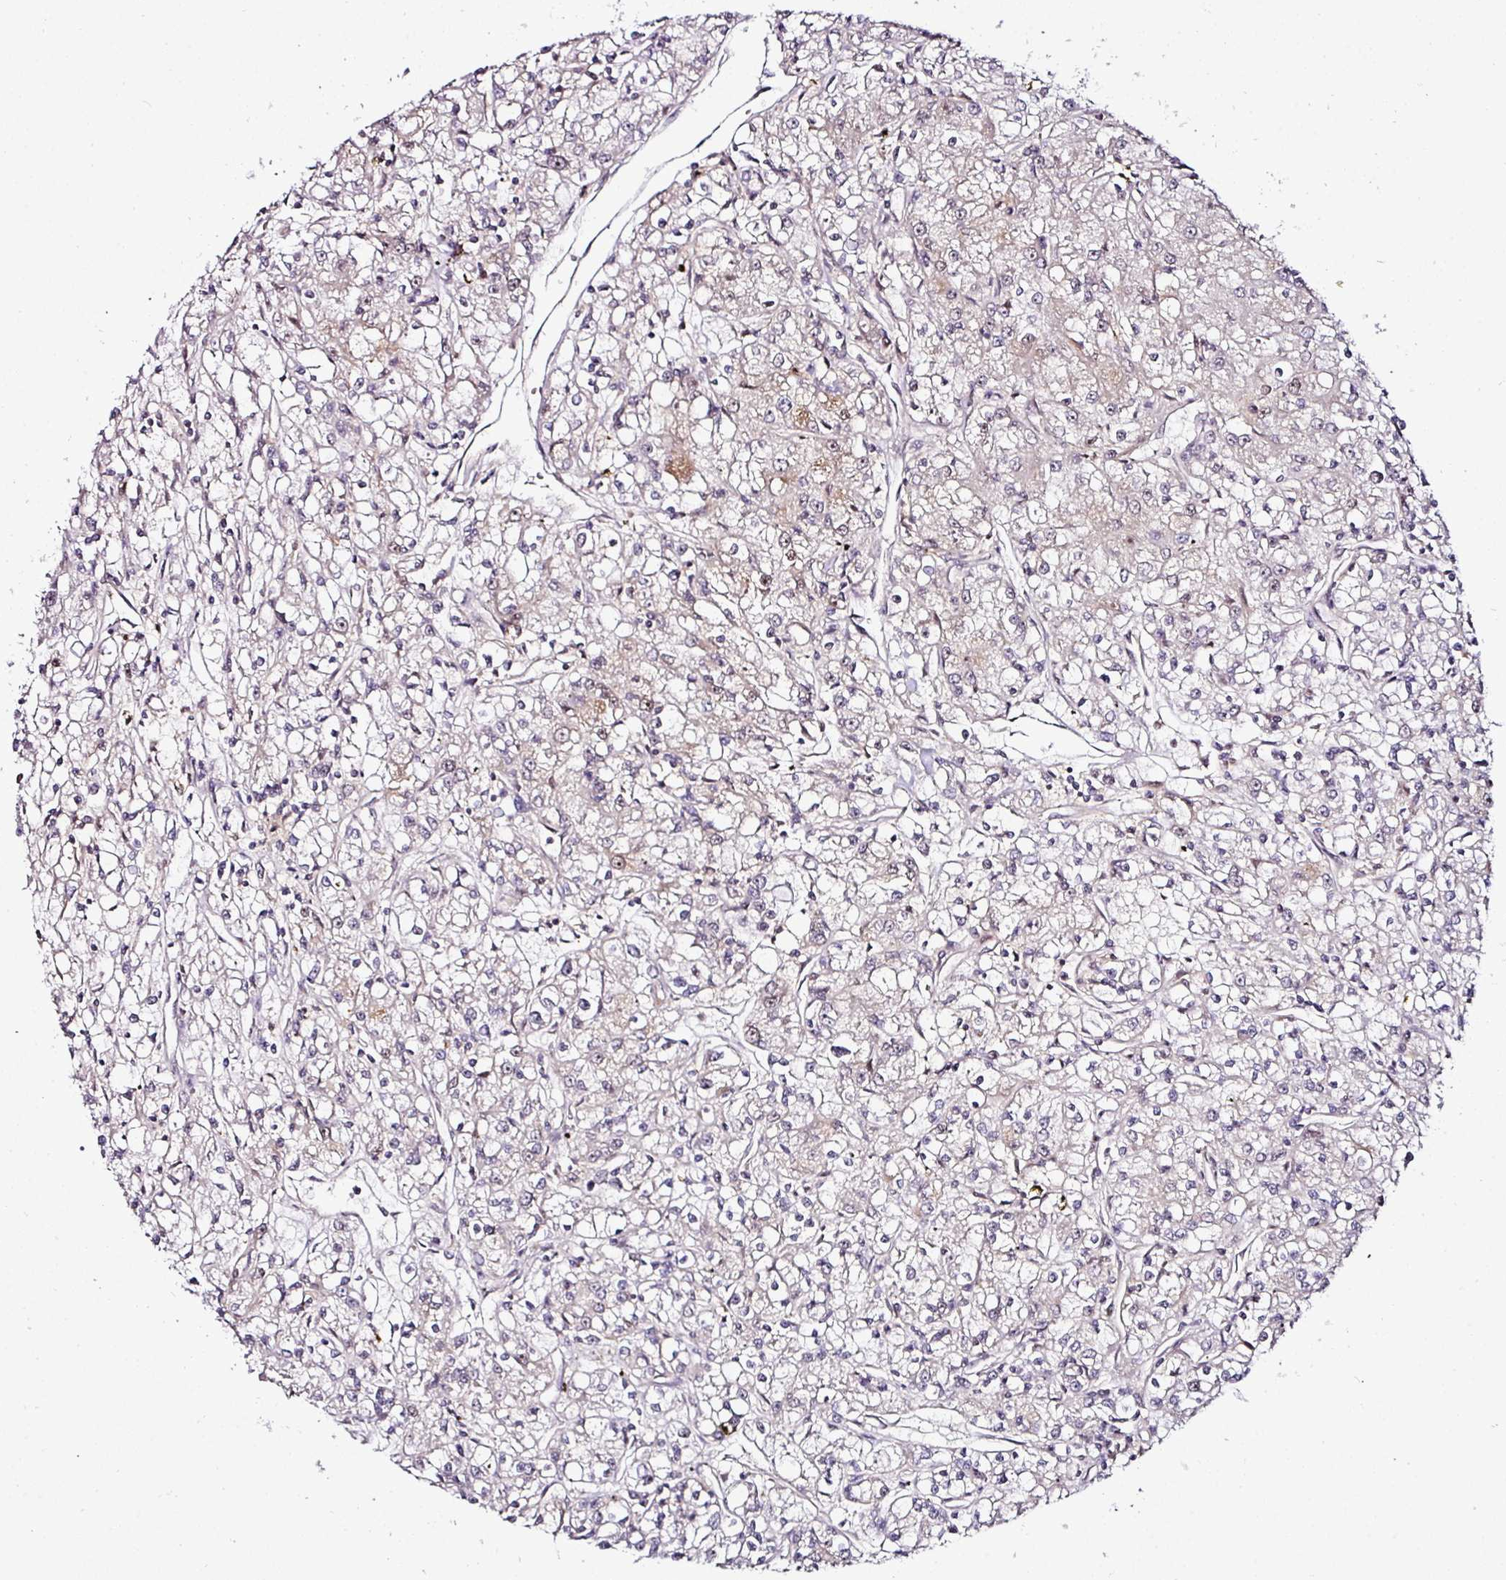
{"staining": {"intensity": "negative", "quantity": "none", "location": "none"}, "tissue": "renal cancer", "cell_type": "Tumor cells", "image_type": "cancer", "snomed": [{"axis": "morphology", "description": "Adenocarcinoma, NOS"}, {"axis": "topography", "description": "Kidney"}], "caption": "This is a micrograph of IHC staining of renal cancer (adenocarcinoma), which shows no positivity in tumor cells. (DAB (3,3'-diaminobenzidine) immunohistochemistry, high magnification).", "gene": "KLF16", "patient": {"sex": "female", "age": 59}}